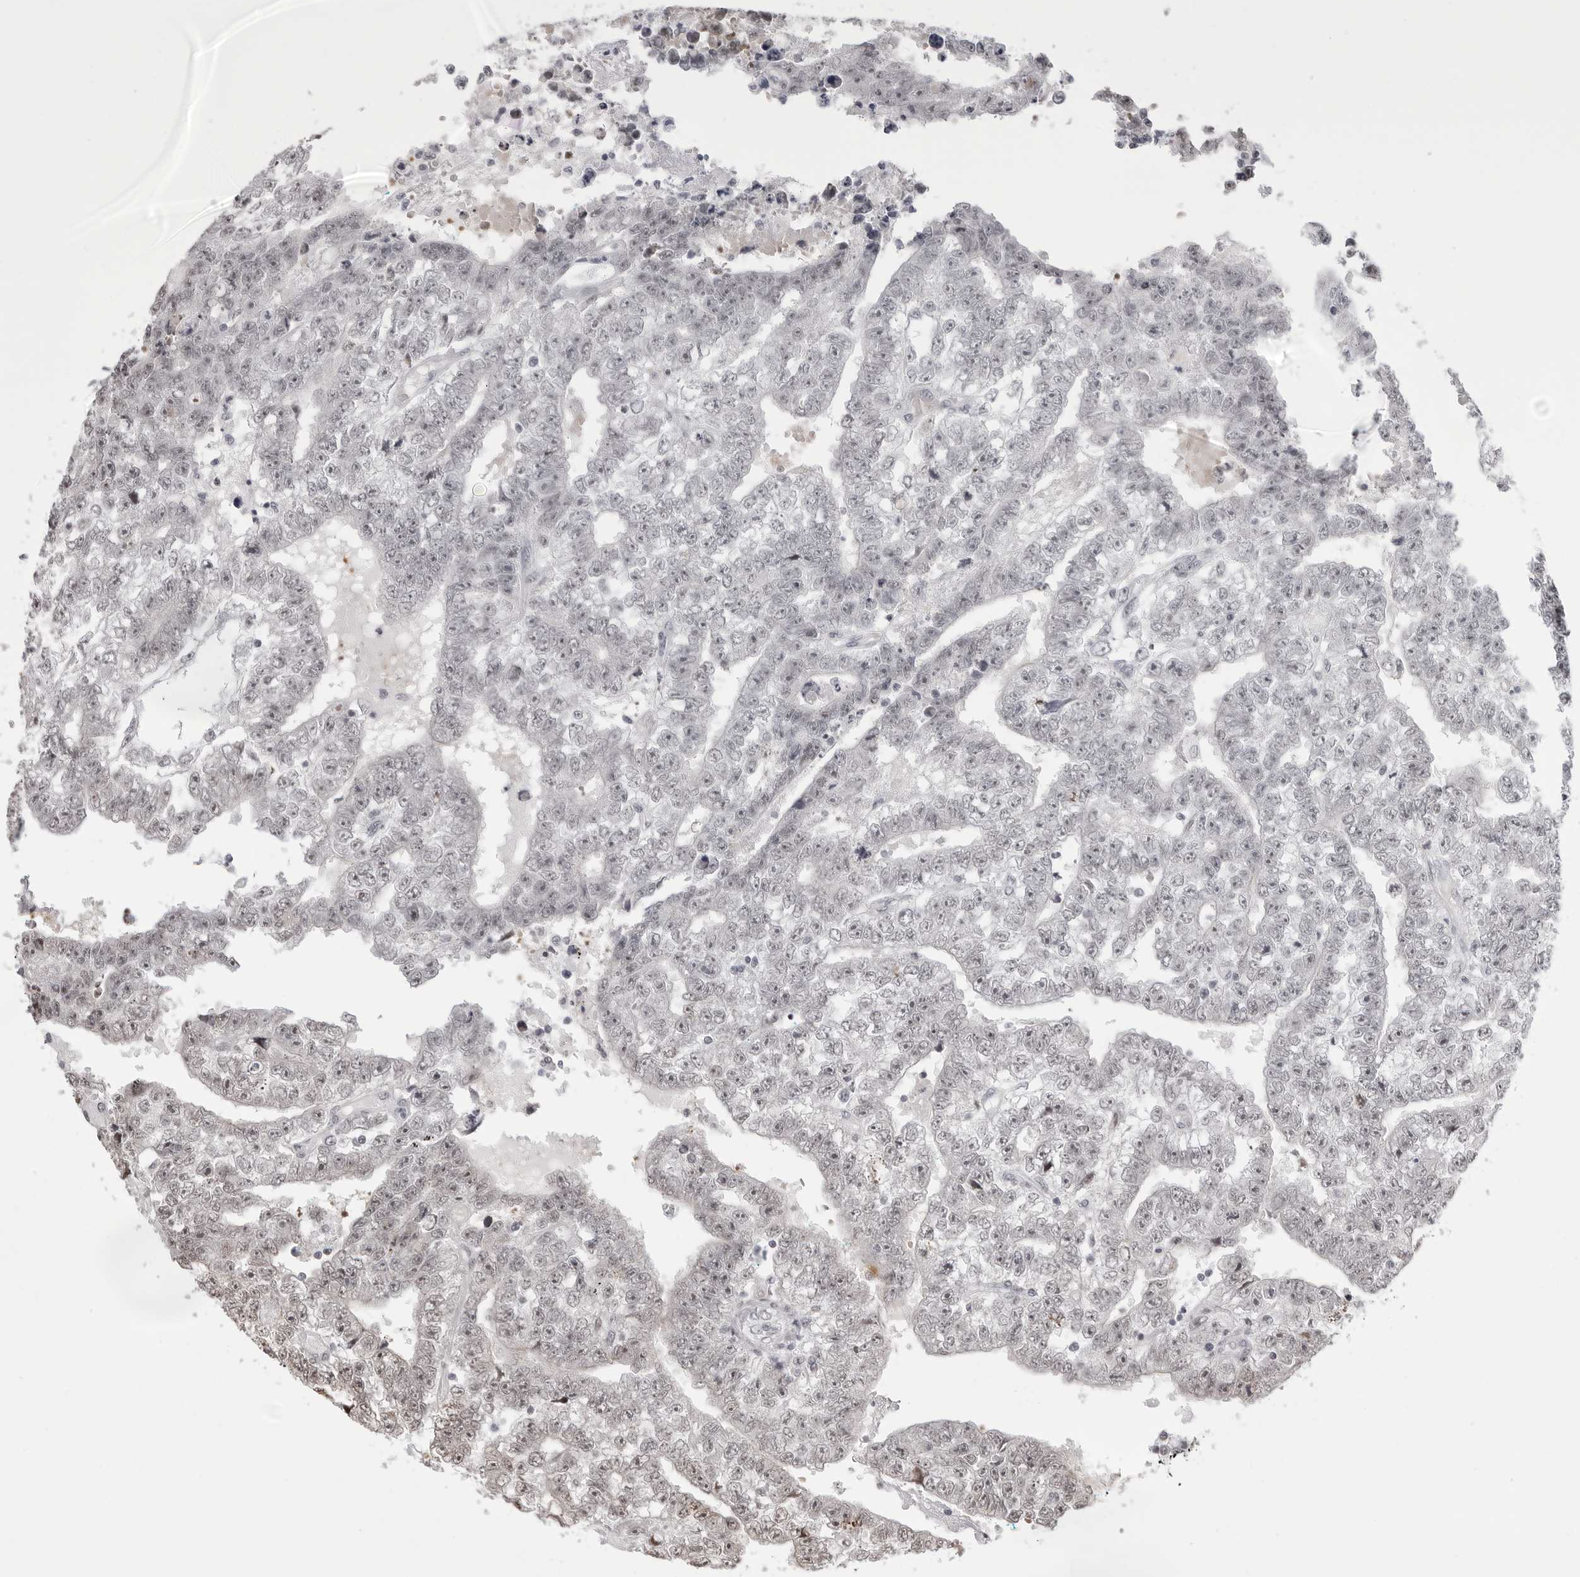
{"staining": {"intensity": "negative", "quantity": "none", "location": "none"}, "tissue": "testis cancer", "cell_type": "Tumor cells", "image_type": "cancer", "snomed": [{"axis": "morphology", "description": "Carcinoma, Embryonal, NOS"}, {"axis": "topography", "description": "Testis"}], "caption": "The immunohistochemistry histopathology image has no significant staining in tumor cells of embryonal carcinoma (testis) tissue.", "gene": "PHF3", "patient": {"sex": "male", "age": 25}}